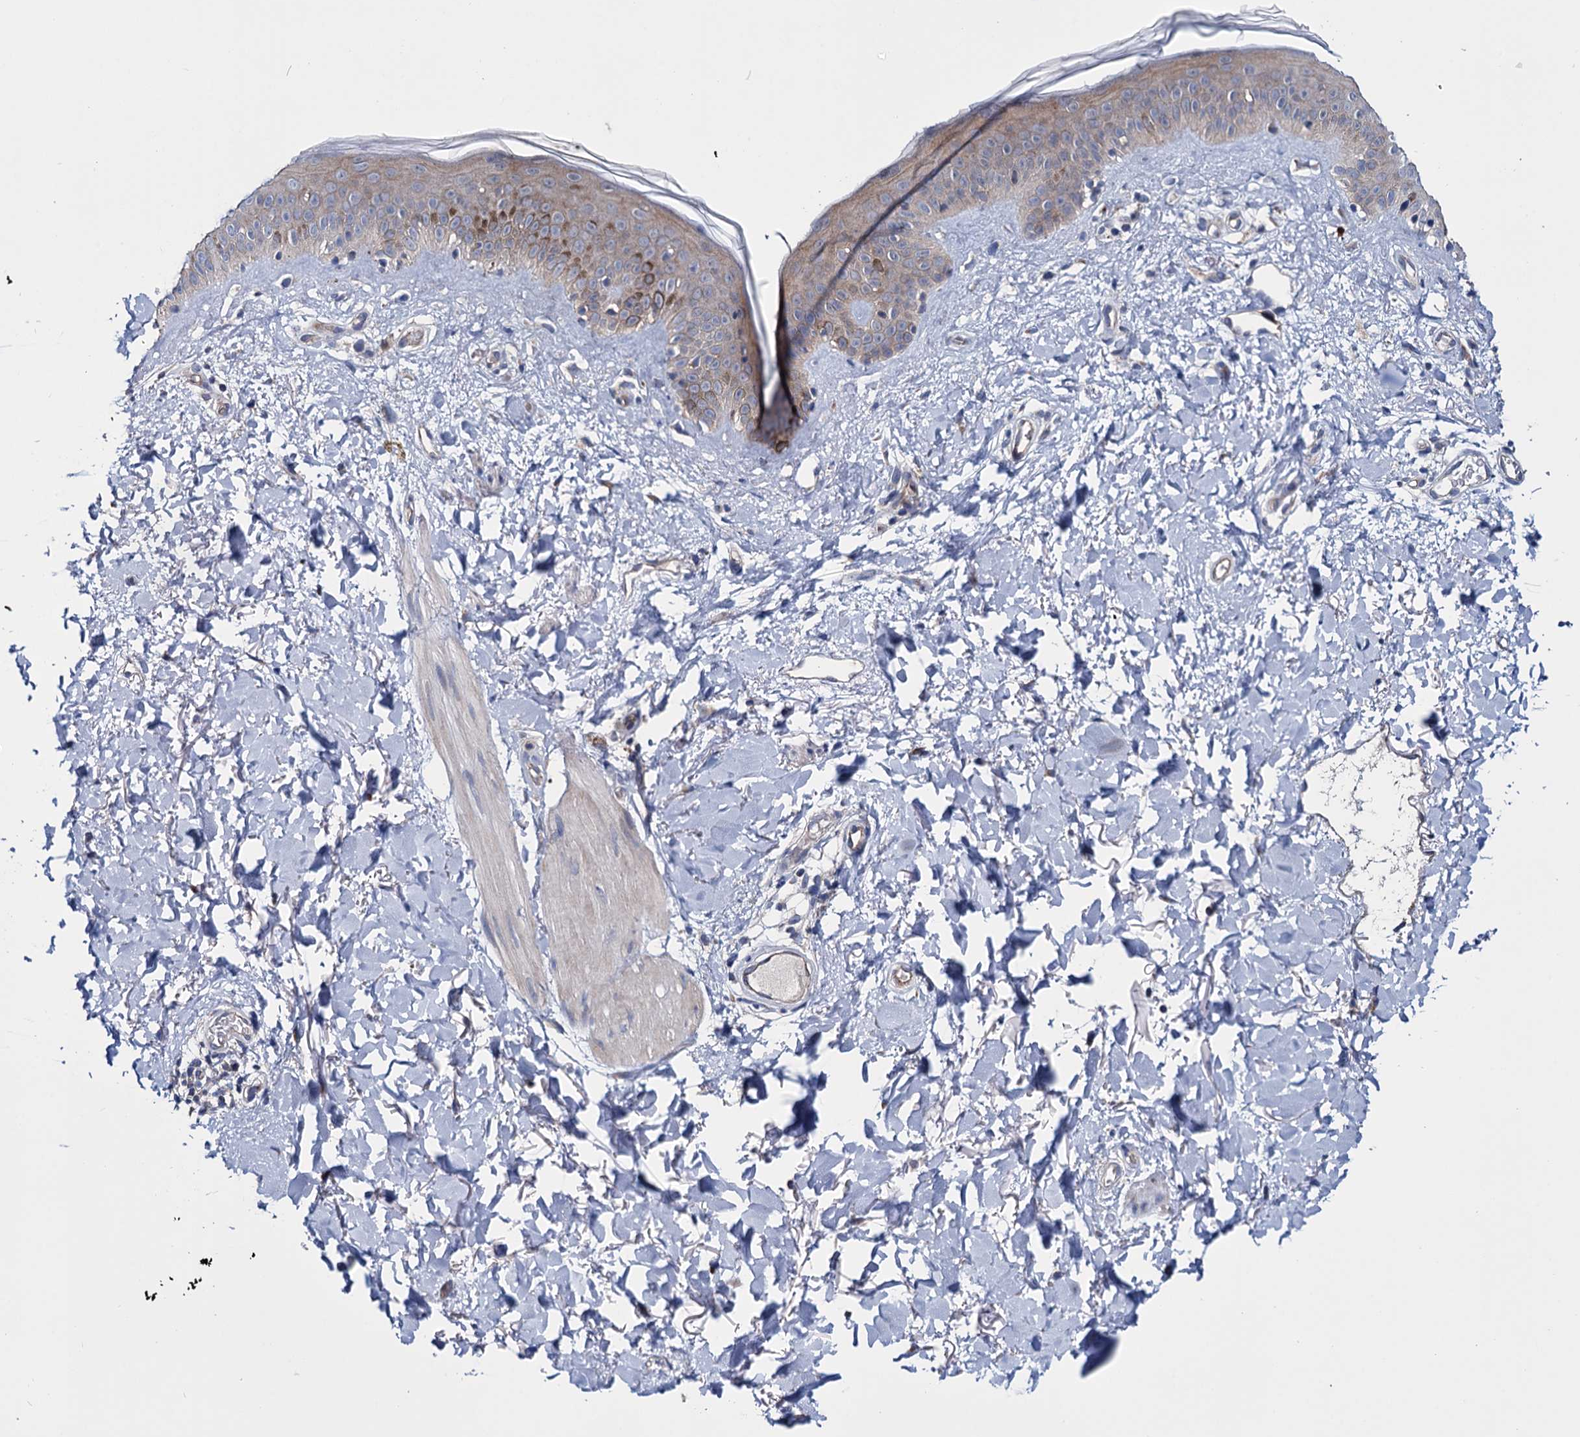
{"staining": {"intensity": "negative", "quantity": "none", "location": "none"}, "tissue": "skin", "cell_type": "Fibroblasts", "image_type": "normal", "snomed": [{"axis": "morphology", "description": "Normal tissue, NOS"}, {"axis": "topography", "description": "Skin"}], "caption": "Fibroblasts show no significant protein expression in normal skin. (DAB immunohistochemistry (IHC) with hematoxylin counter stain).", "gene": "EYA4", "patient": {"sex": "female", "age": 58}}